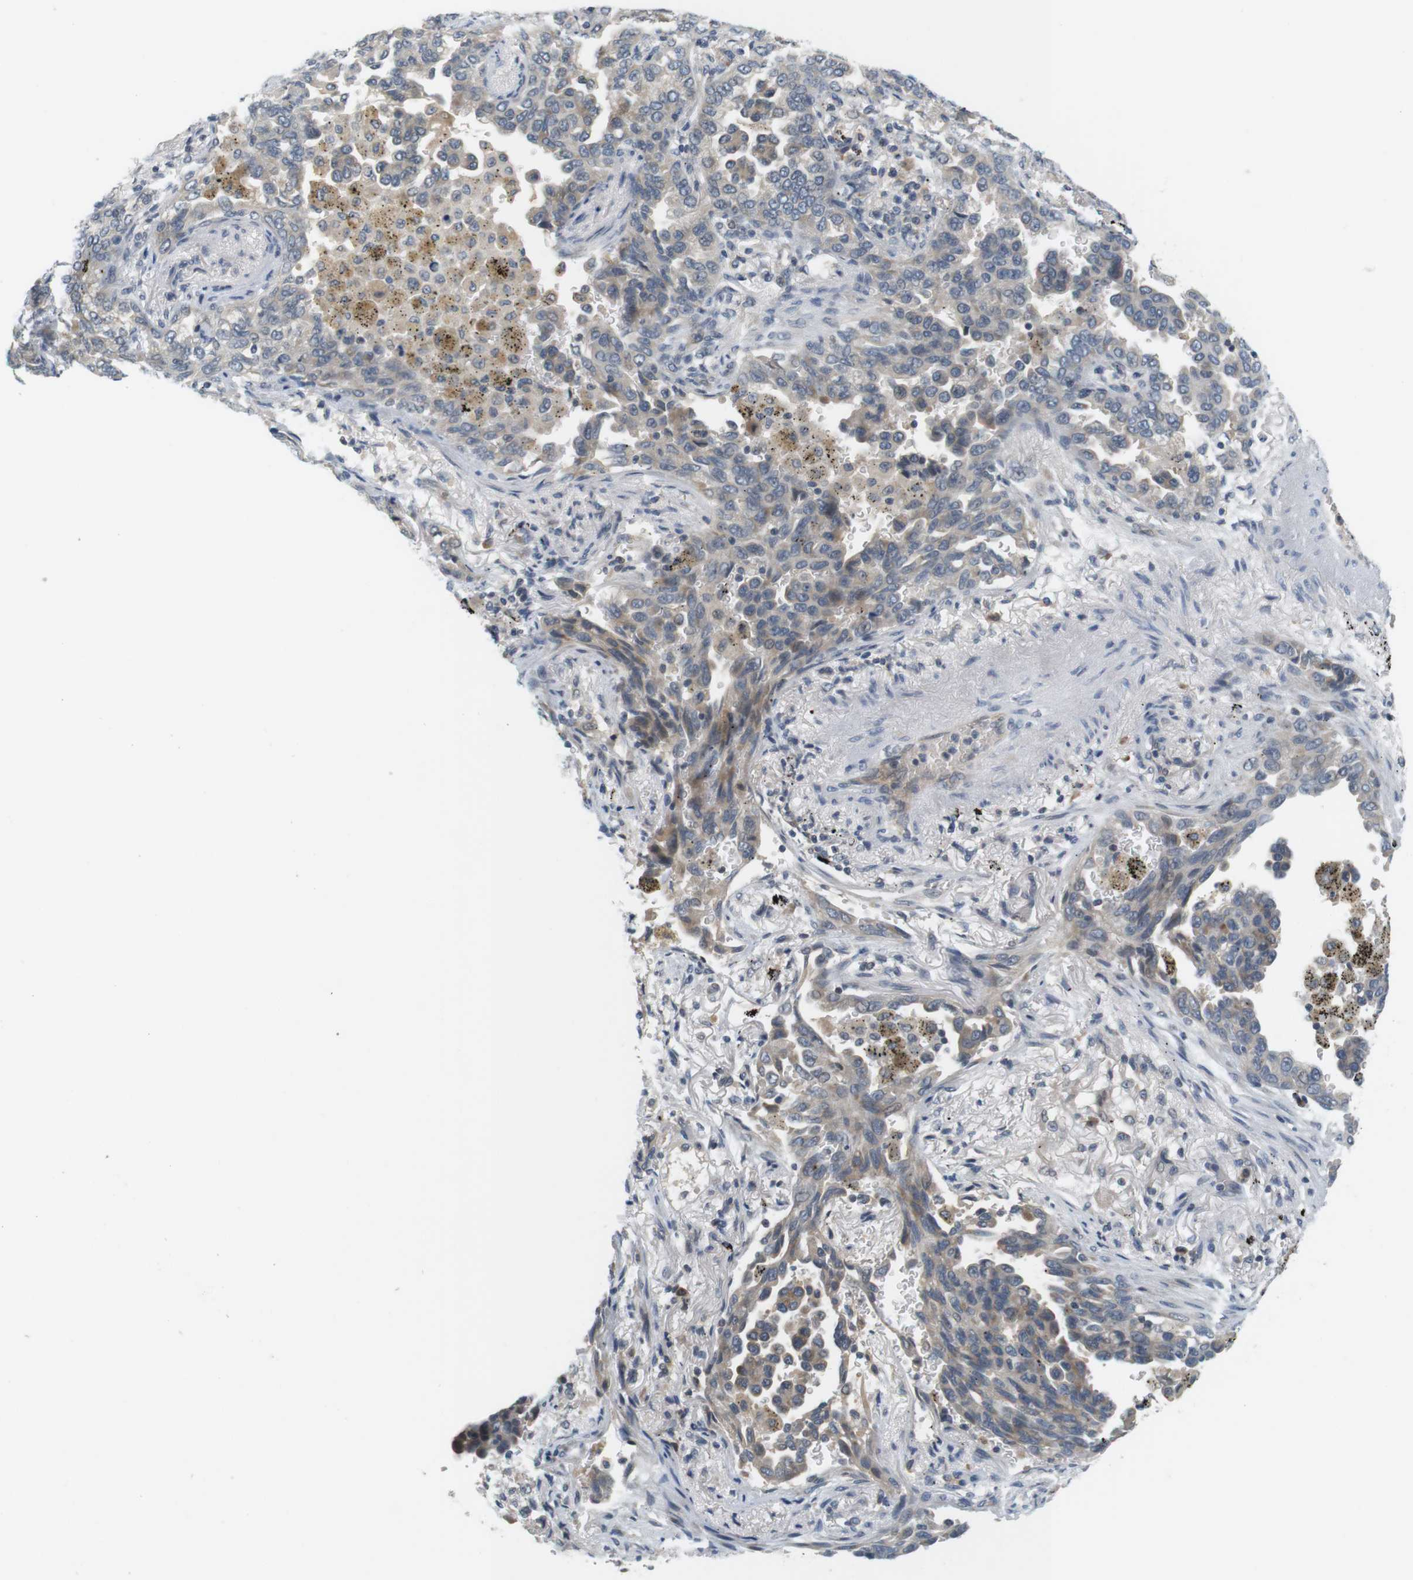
{"staining": {"intensity": "negative", "quantity": "none", "location": "none"}, "tissue": "lung cancer", "cell_type": "Tumor cells", "image_type": "cancer", "snomed": [{"axis": "morphology", "description": "Normal tissue, NOS"}, {"axis": "morphology", "description": "Adenocarcinoma, NOS"}, {"axis": "topography", "description": "Lung"}], "caption": "This photomicrograph is of lung cancer (adenocarcinoma) stained with immunohistochemistry to label a protein in brown with the nuclei are counter-stained blue. There is no positivity in tumor cells.", "gene": "WNT7A", "patient": {"sex": "male", "age": 59}}